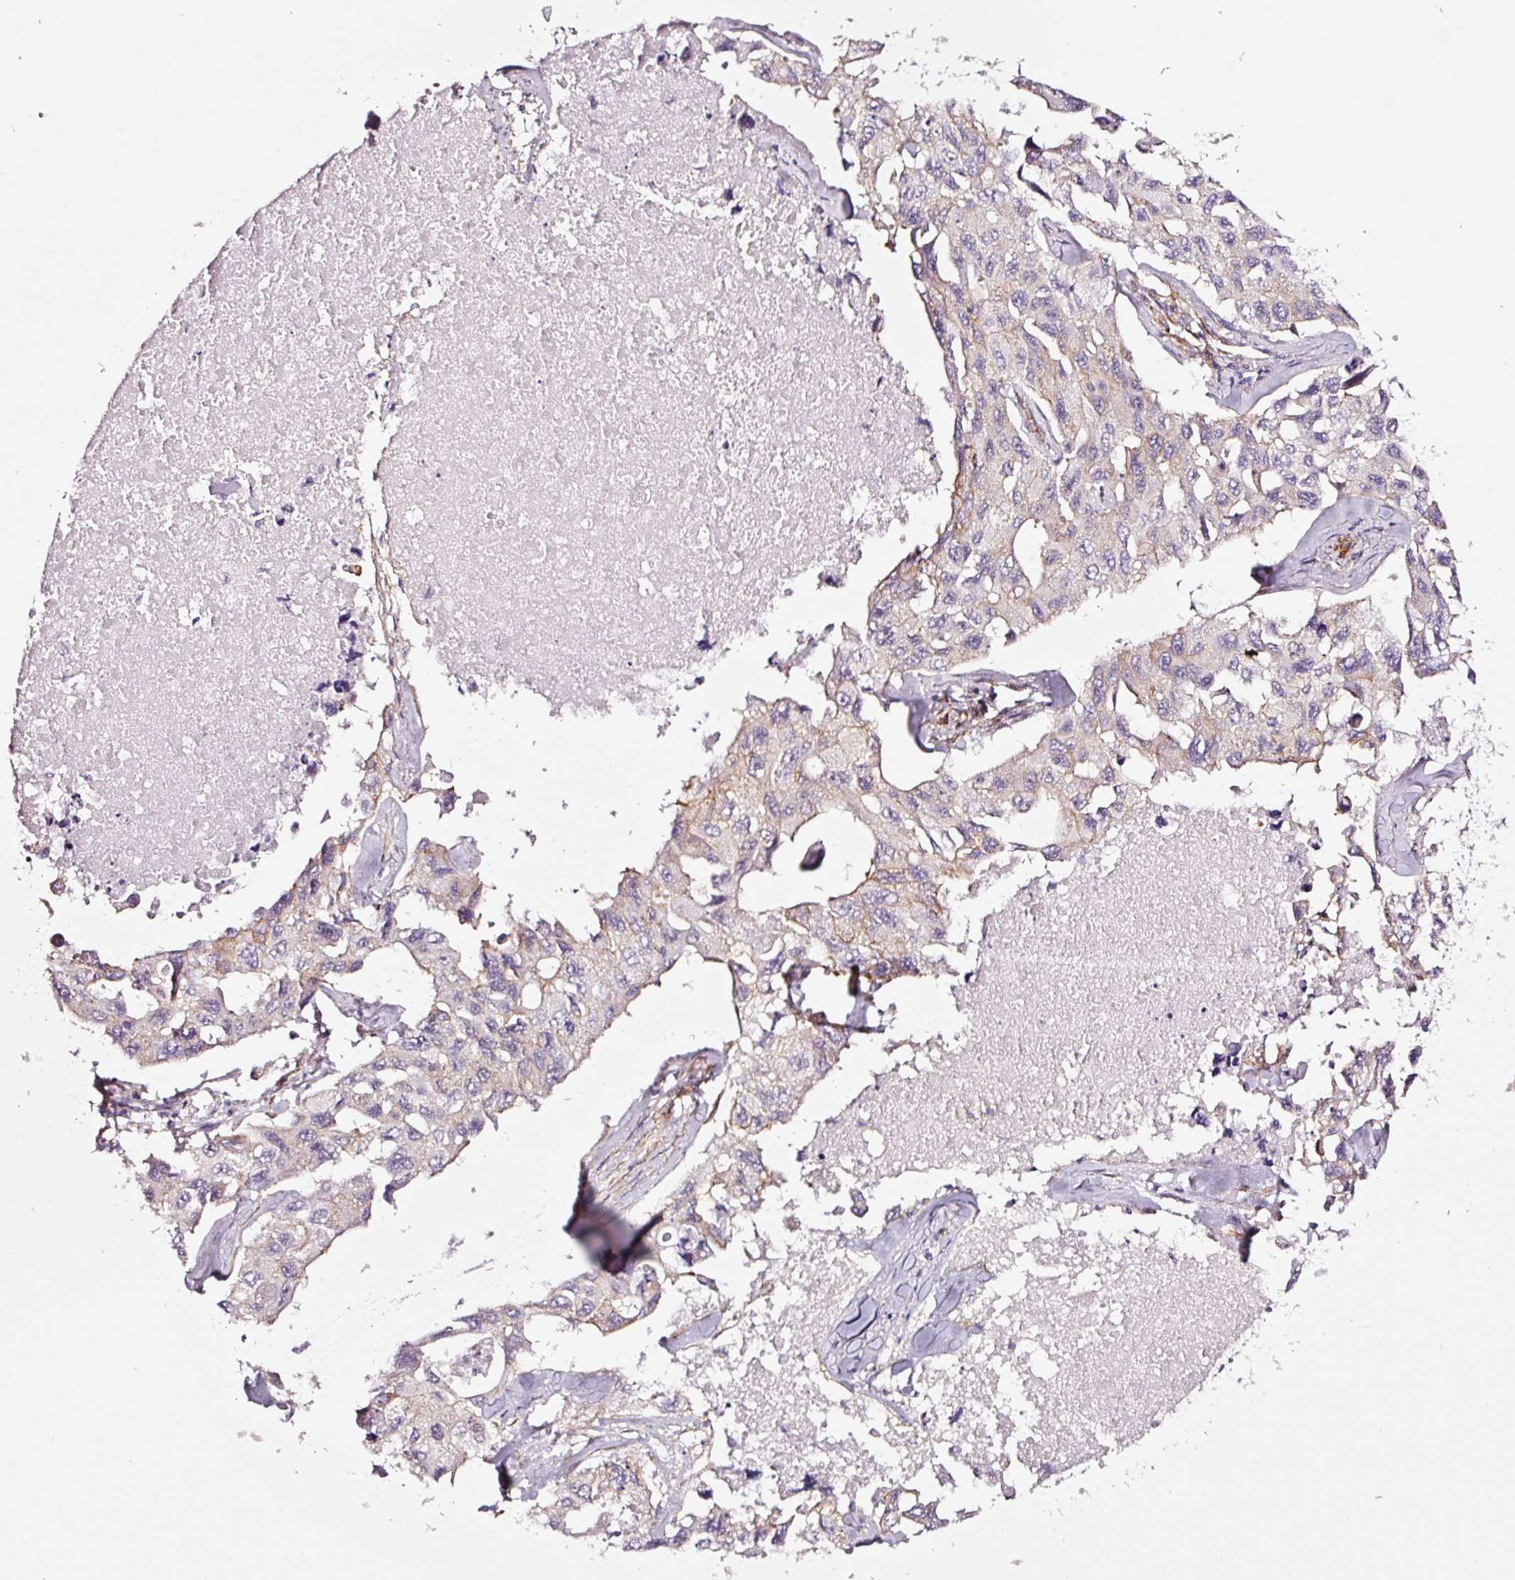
{"staining": {"intensity": "negative", "quantity": "none", "location": "none"}, "tissue": "lung cancer", "cell_type": "Tumor cells", "image_type": "cancer", "snomed": [{"axis": "morphology", "description": "Adenocarcinoma, NOS"}, {"axis": "topography", "description": "Lung"}], "caption": "DAB (3,3'-diaminobenzidine) immunohistochemical staining of human lung adenocarcinoma demonstrates no significant staining in tumor cells.", "gene": "ADD3", "patient": {"sex": "male", "age": 64}}